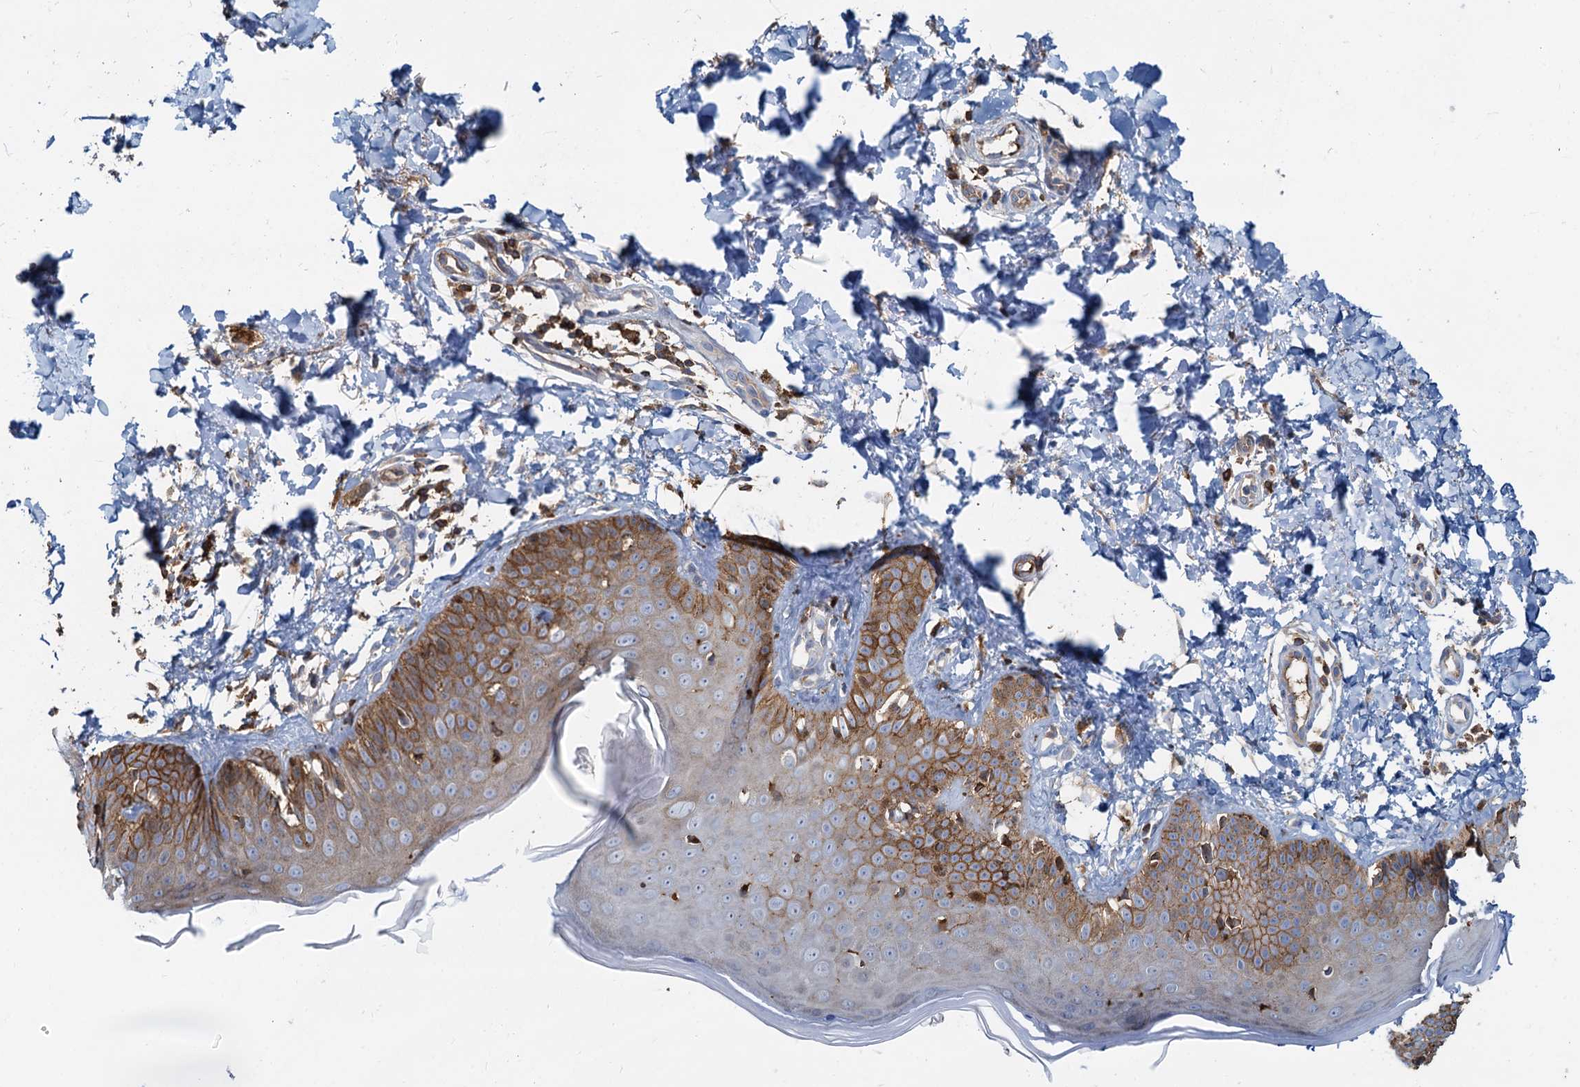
{"staining": {"intensity": "moderate", "quantity": ">75%", "location": "cytoplasmic/membranous"}, "tissue": "skin", "cell_type": "Fibroblasts", "image_type": "normal", "snomed": [{"axis": "morphology", "description": "Normal tissue, NOS"}, {"axis": "topography", "description": "Skin"}], "caption": "DAB immunohistochemical staining of benign skin demonstrates moderate cytoplasmic/membranous protein positivity in about >75% of fibroblasts.", "gene": "LNX2", "patient": {"sex": "male", "age": 52}}